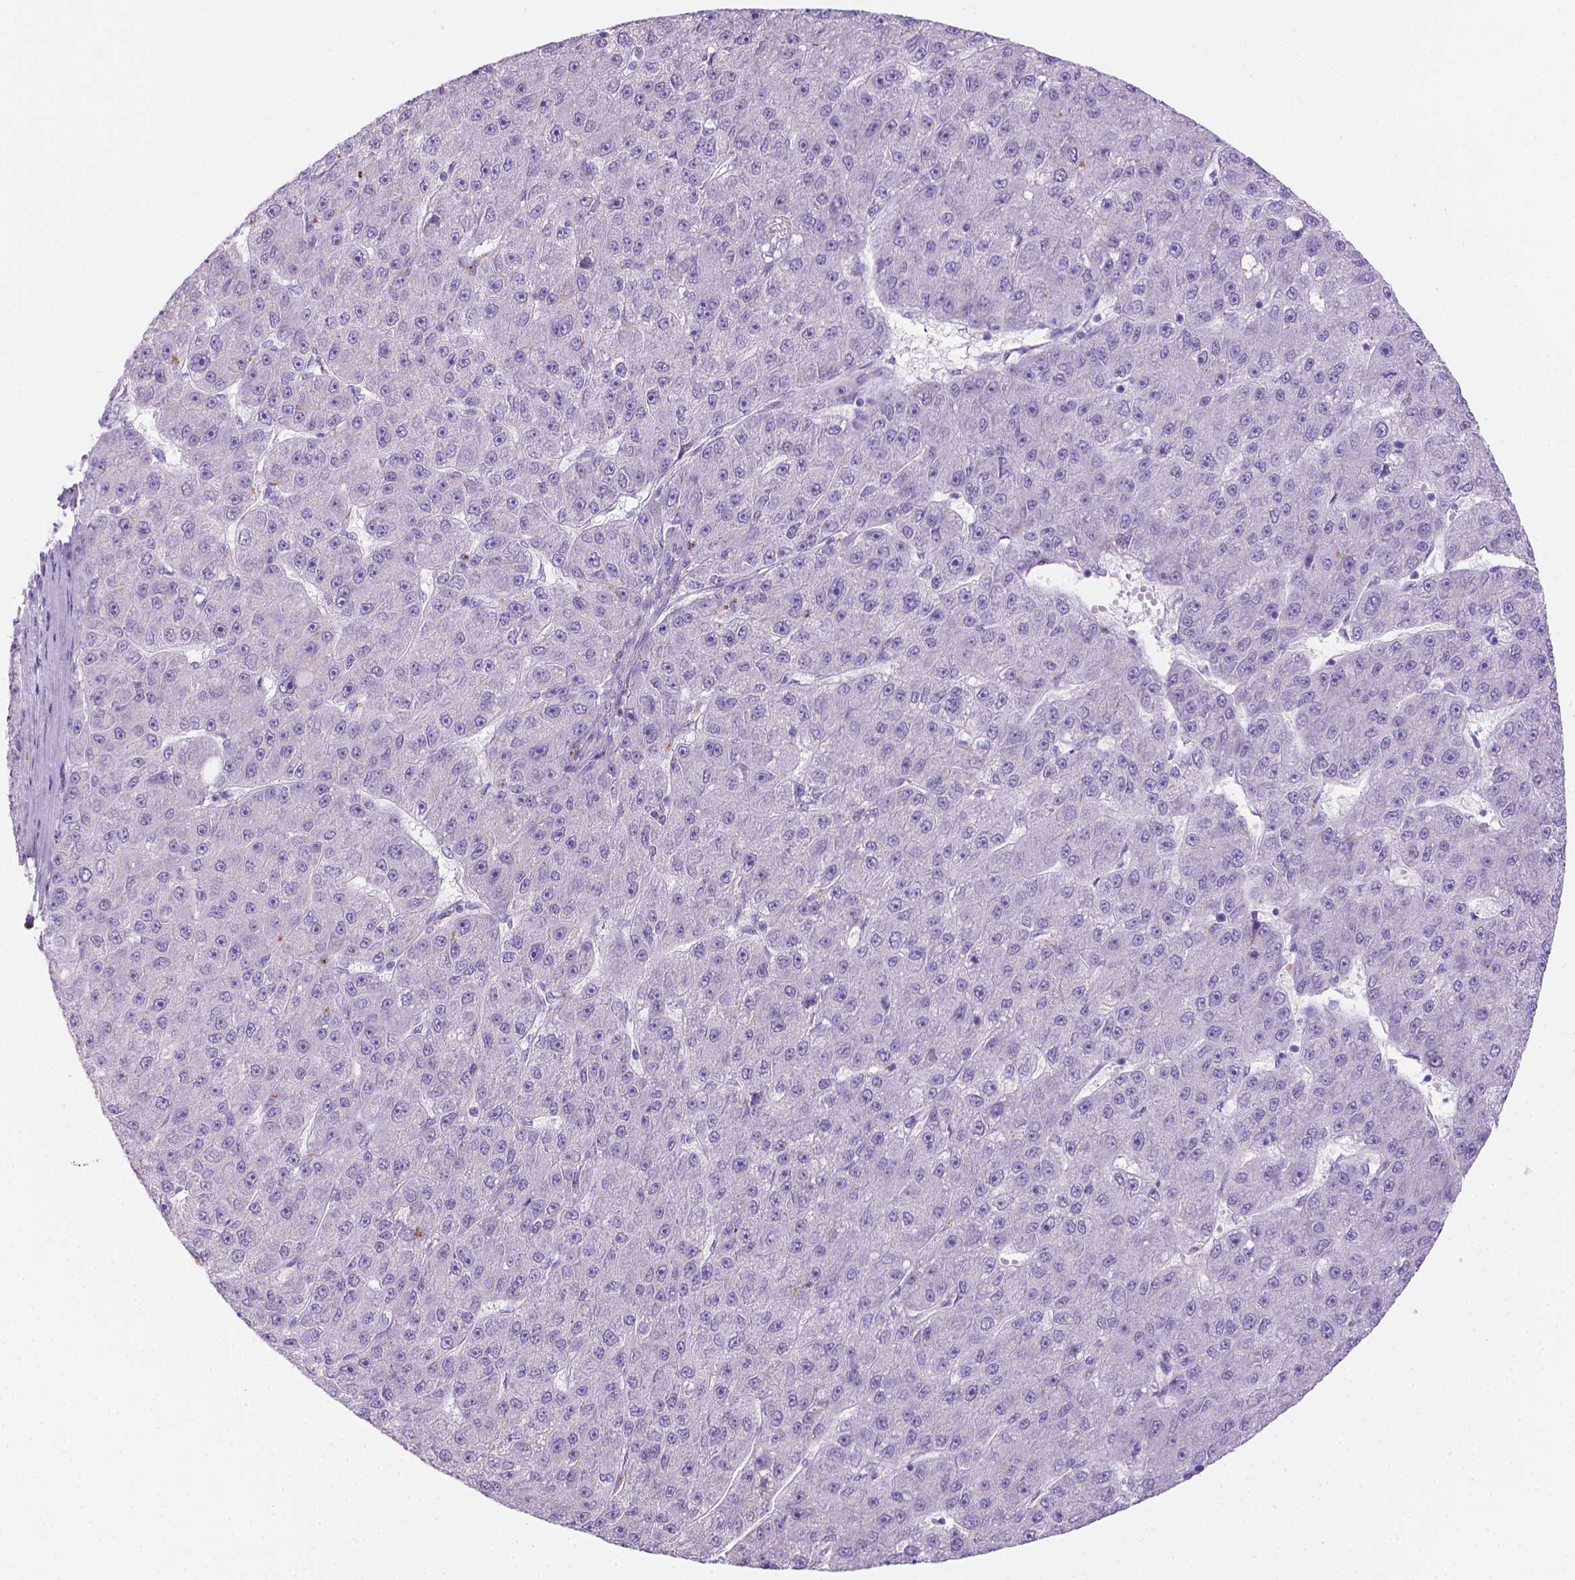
{"staining": {"intensity": "negative", "quantity": "none", "location": "none"}, "tissue": "liver cancer", "cell_type": "Tumor cells", "image_type": "cancer", "snomed": [{"axis": "morphology", "description": "Carcinoma, Hepatocellular, NOS"}, {"axis": "topography", "description": "Liver"}], "caption": "This is a histopathology image of immunohistochemistry staining of liver hepatocellular carcinoma, which shows no positivity in tumor cells.", "gene": "SPAG6", "patient": {"sex": "male", "age": 67}}